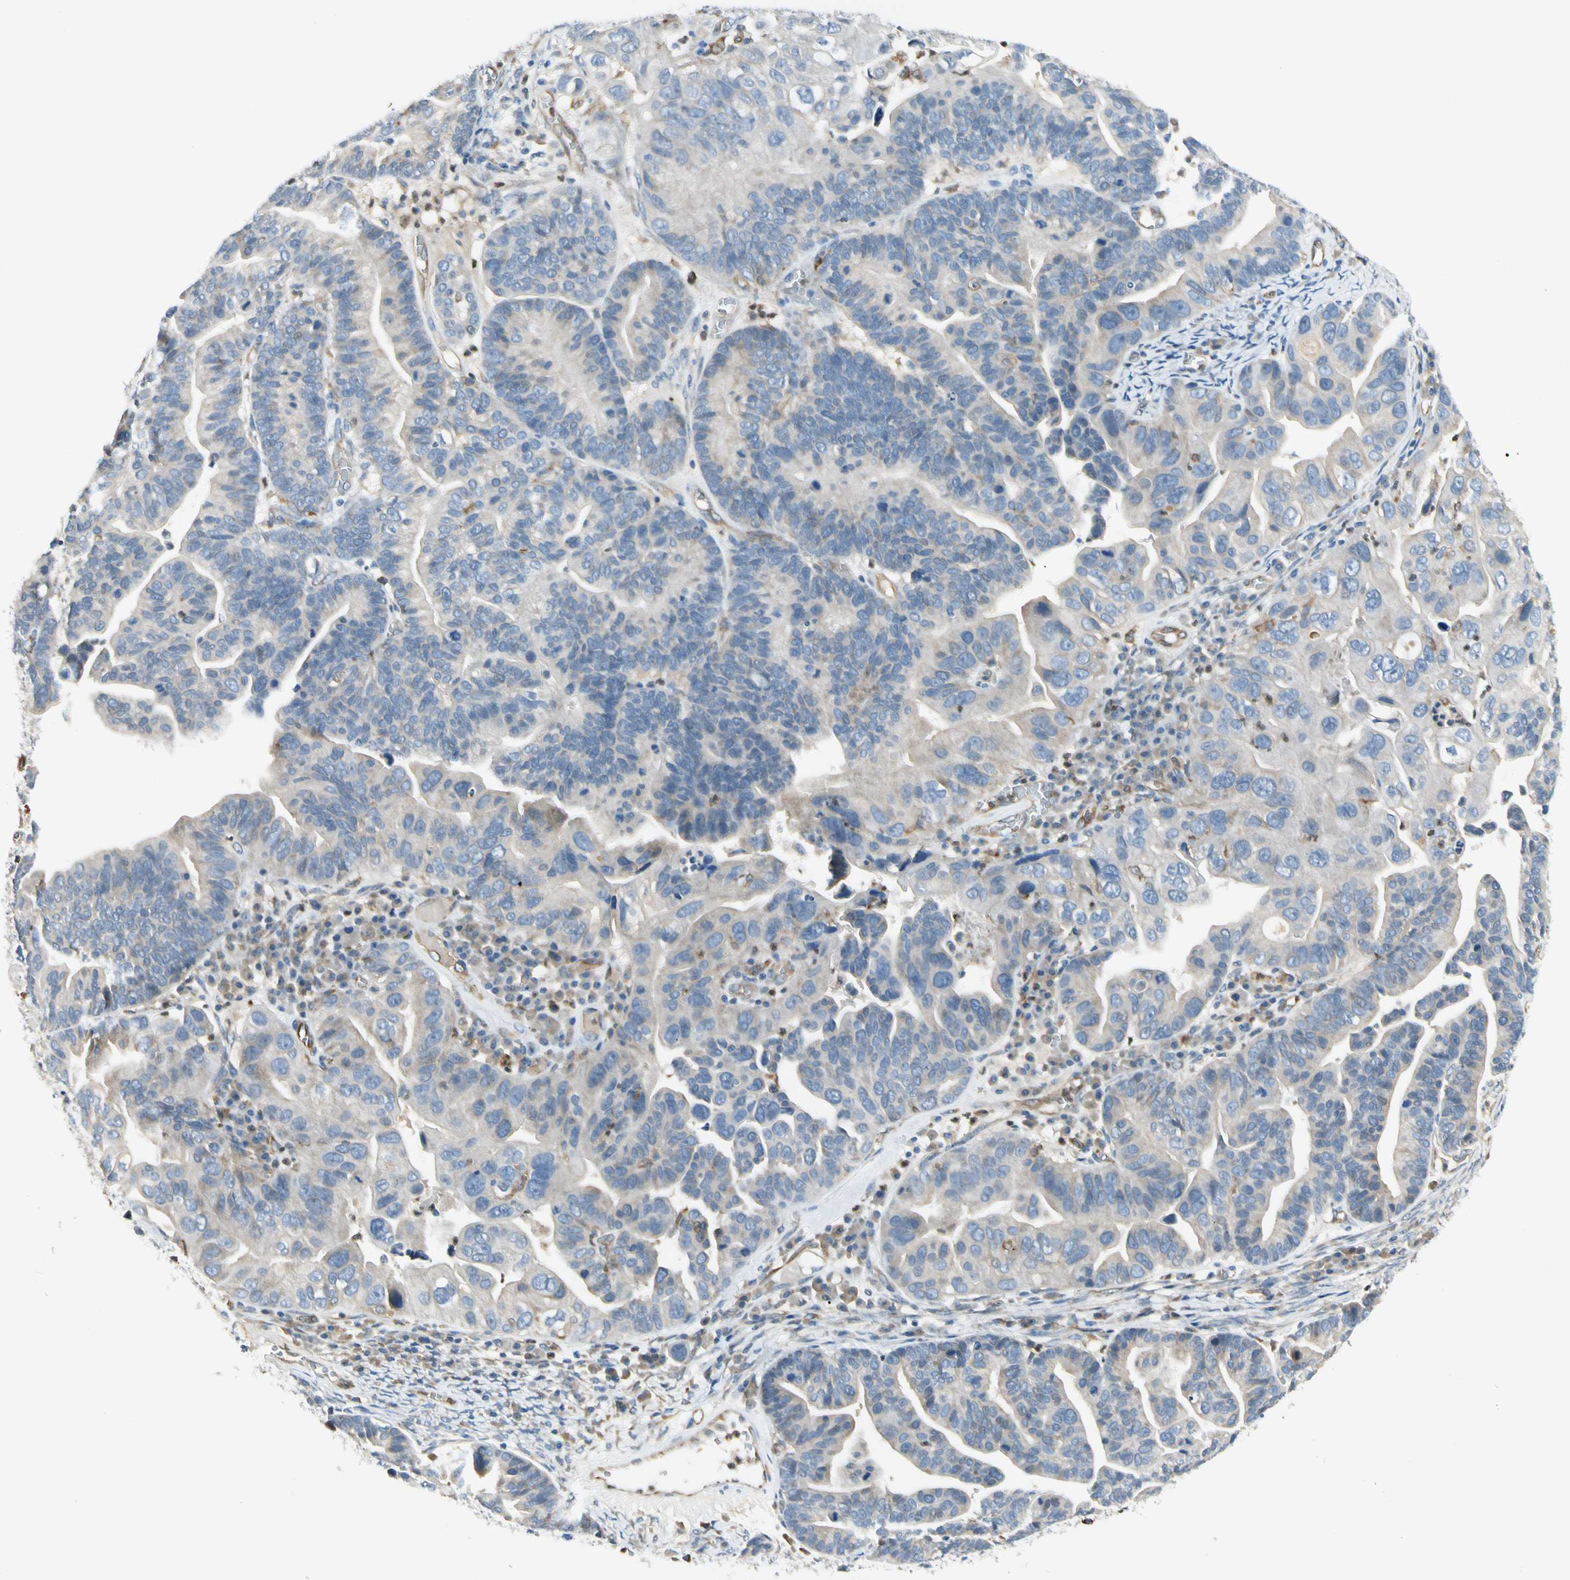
{"staining": {"intensity": "negative", "quantity": "none", "location": "none"}, "tissue": "ovarian cancer", "cell_type": "Tumor cells", "image_type": "cancer", "snomed": [{"axis": "morphology", "description": "Cystadenocarcinoma, serous, NOS"}, {"axis": "topography", "description": "Ovary"}], "caption": "Histopathology image shows no protein staining in tumor cells of ovarian serous cystadenocarcinoma tissue.", "gene": "LPCAT2", "patient": {"sex": "female", "age": 56}}